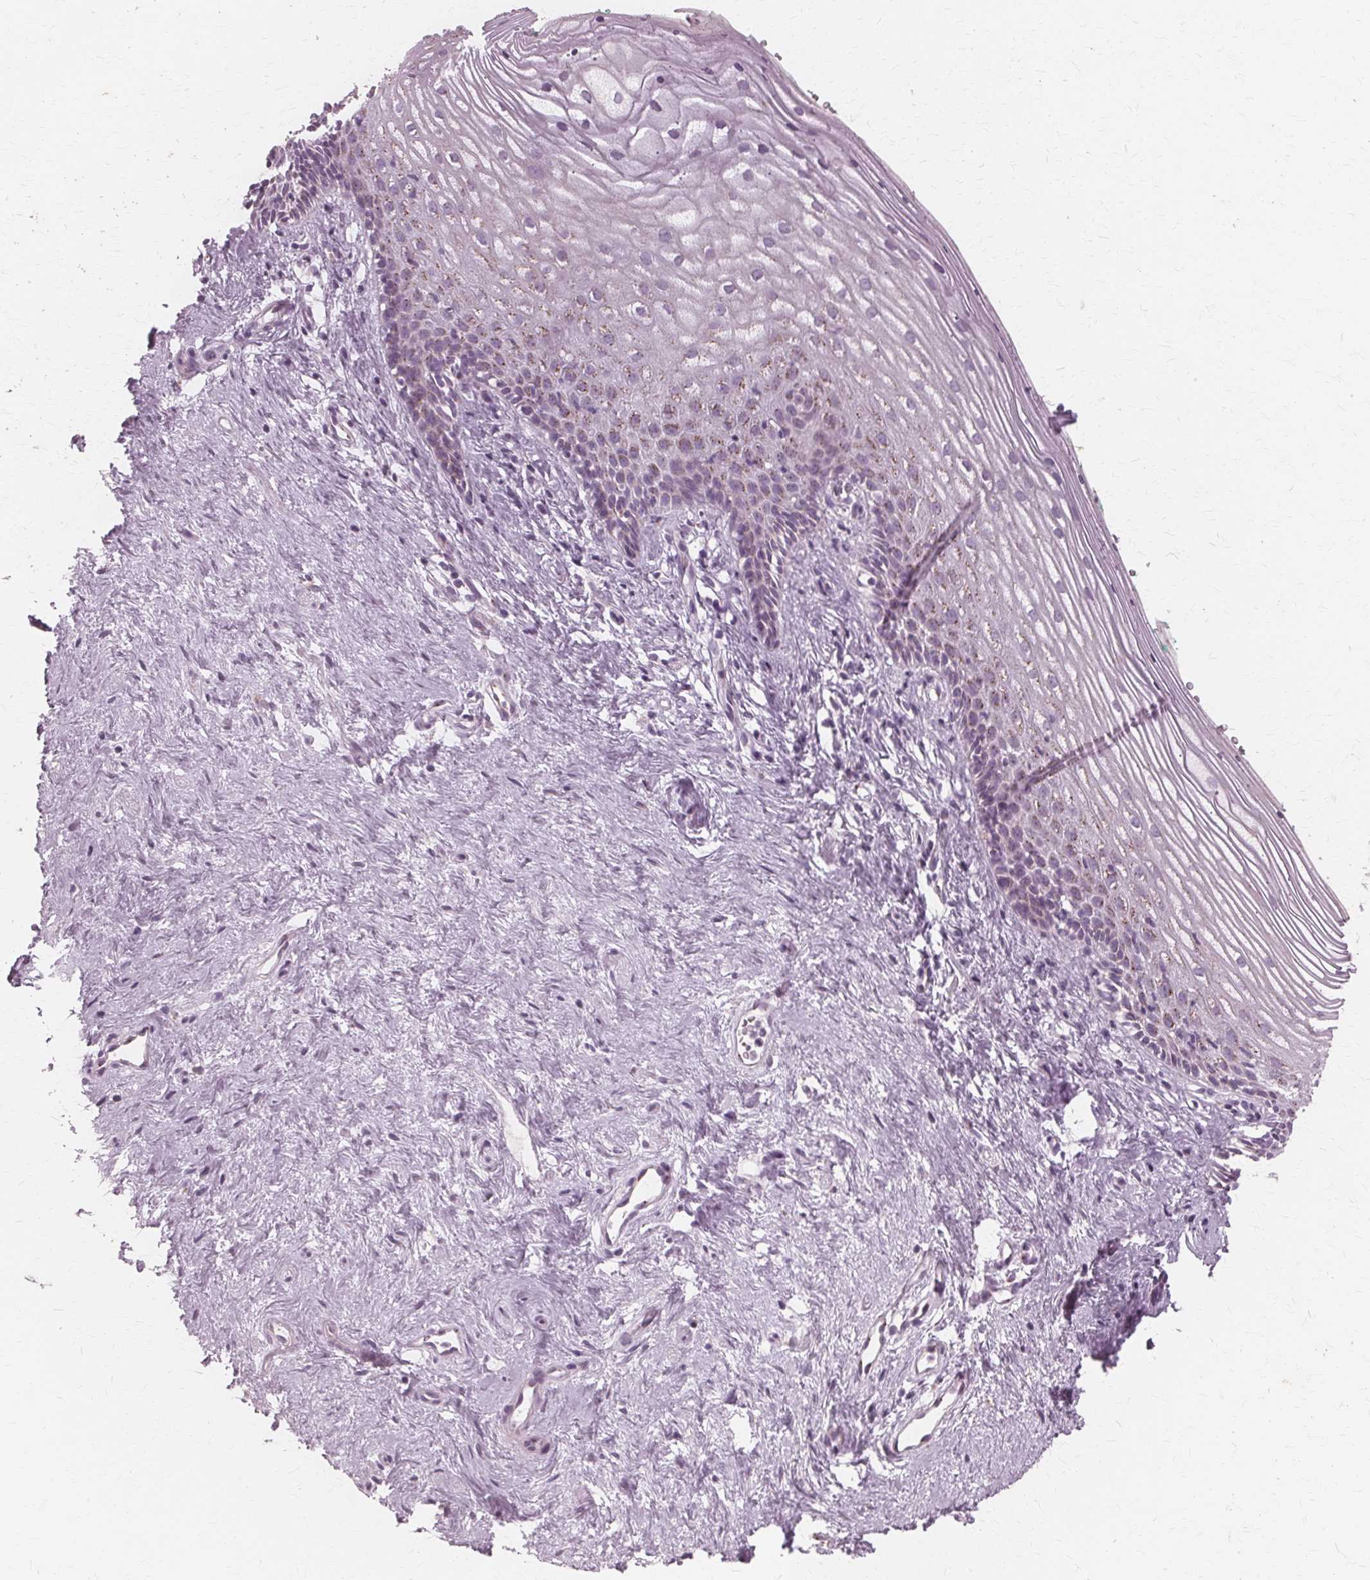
{"staining": {"intensity": "weak", "quantity": "25%-75%", "location": "cytoplasmic/membranous"}, "tissue": "vagina", "cell_type": "Squamous epithelial cells", "image_type": "normal", "snomed": [{"axis": "morphology", "description": "Normal tissue, NOS"}, {"axis": "topography", "description": "Vagina"}], "caption": "This histopathology image reveals immunohistochemistry (IHC) staining of normal human vagina, with low weak cytoplasmic/membranous positivity in about 25%-75% of squamous epithelial cells.", "gene": "DNASE2", "patient": {"sex": "female", "age": 42}}